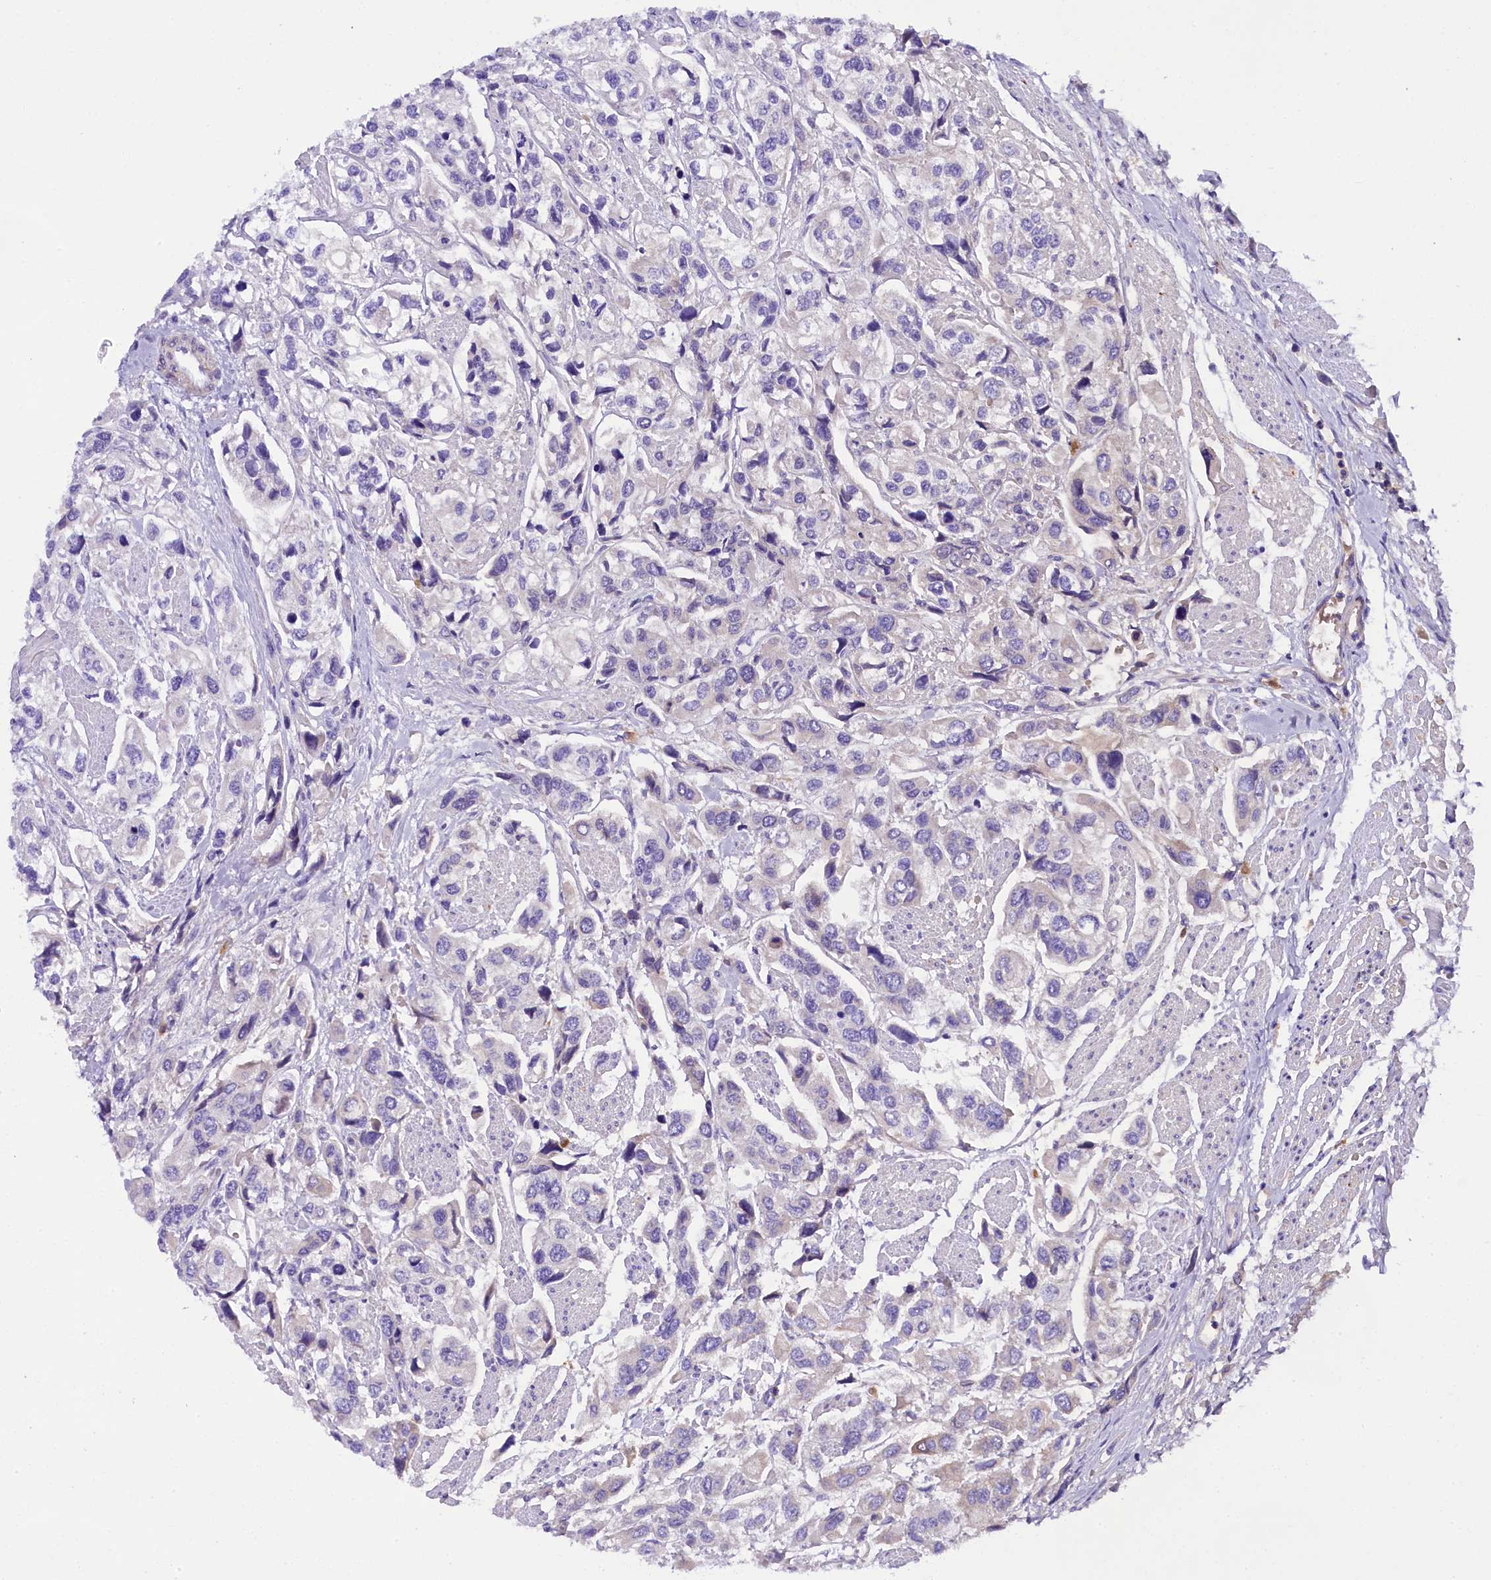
{"staining": {"intensity": "negative", "quantity": "none", "location": "none"}, "tissue": "urothelial cancer", "cell_type": "Tumor cells", "image_type": "cancer", "snomed": [{"axis": "morphology", "description": "Urothelial carcinoma, High grade"}, {"axis": "topography", "description": "Urinary bladder"}], "caption": "High-grade urothelial carcinoma was stained to show a protein in brown. There is no significant staining in tumor cells.", "gene": "SOD3", "patient": {"sex": "male", "age": 67}}